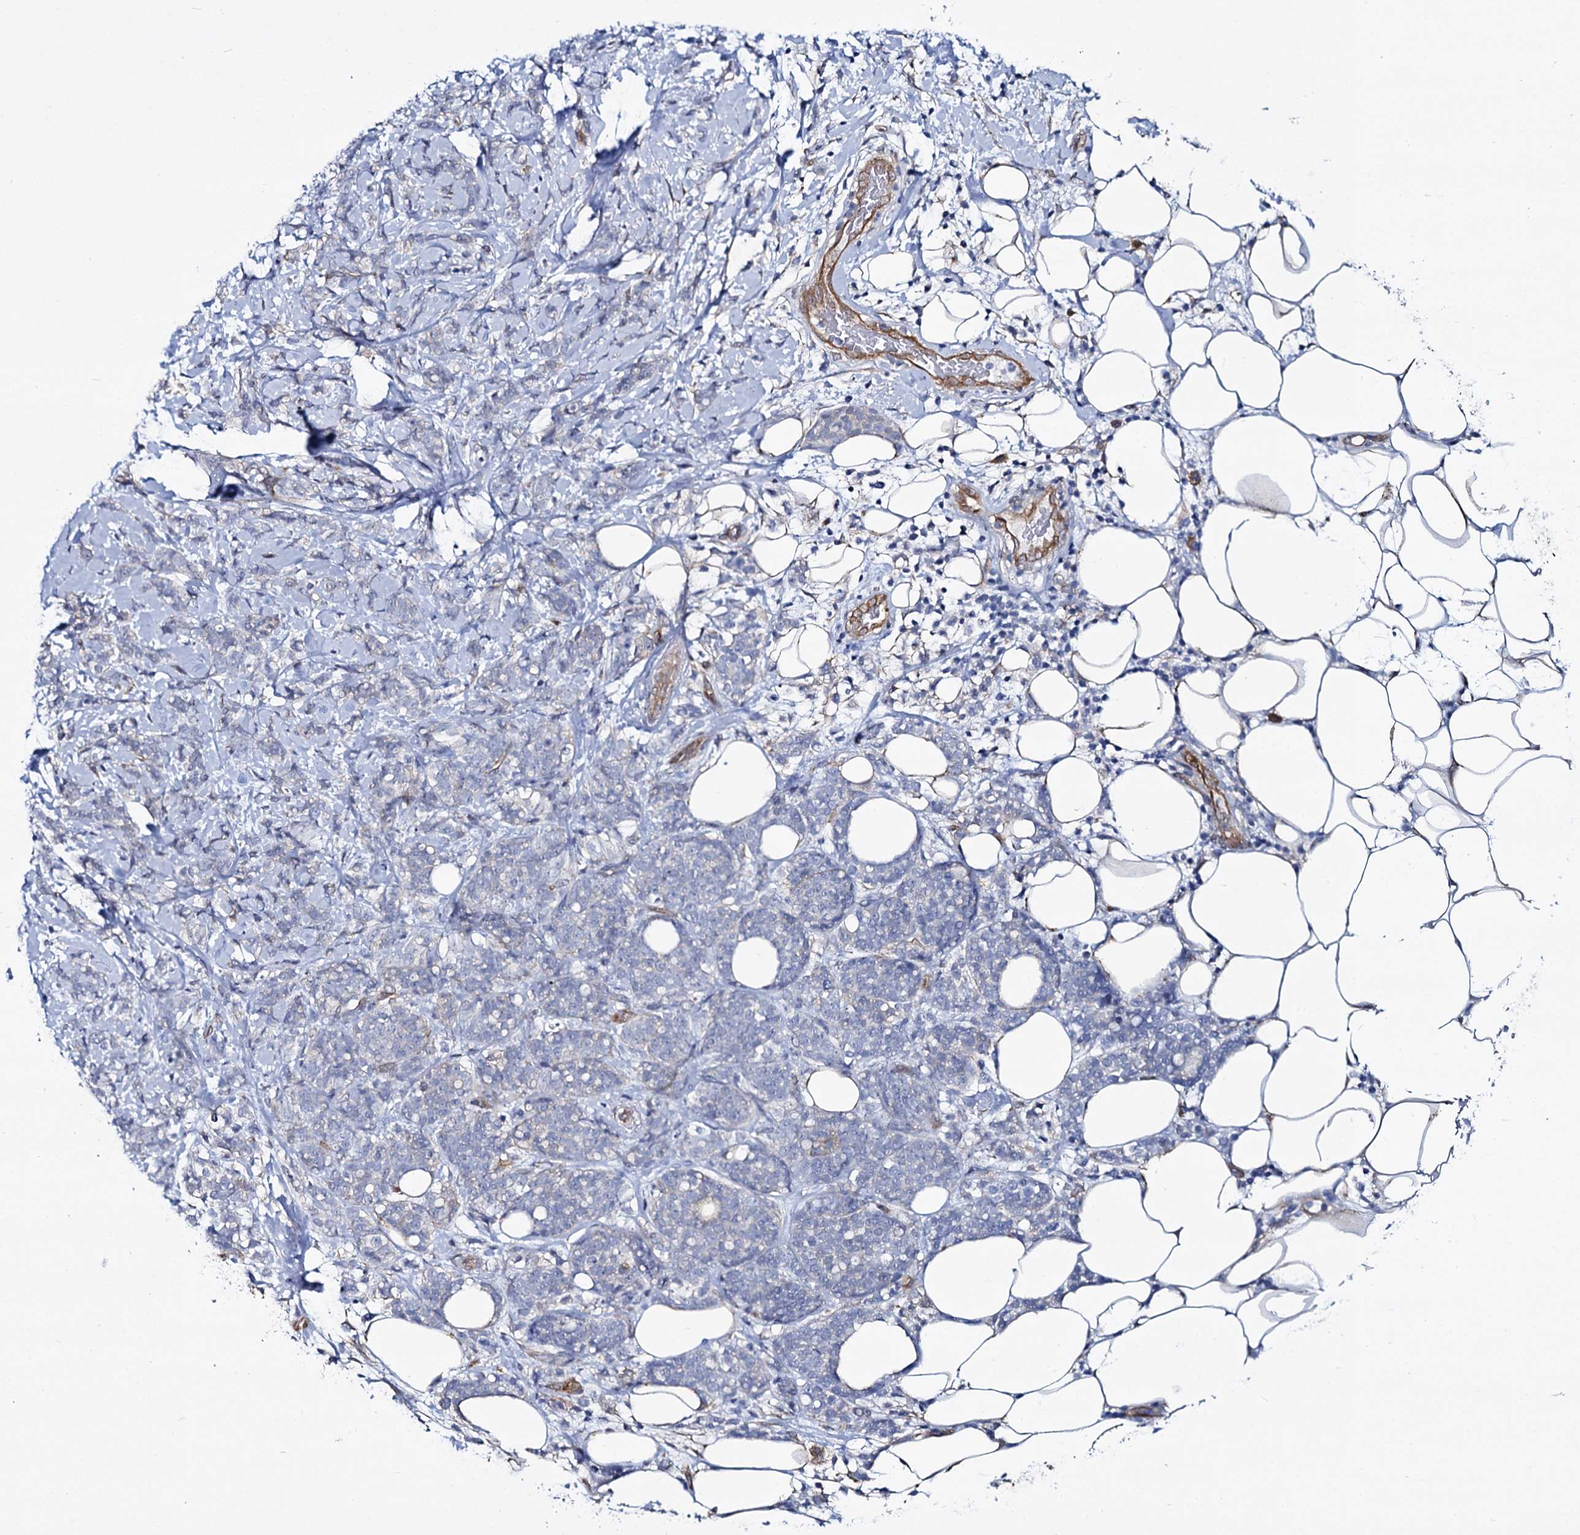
{"staining": {"intensity": "negative", "quantity": "none", "location": "none"}, "tissue": "breast cancer", "cell_type": "Tumor cells", "image_type": "cancer", "snomed": [{"axis": "morphology", "description": "Lobular carcinoma"}, {"axis": "topography", "description": "Breast"}], "caption": "A high-resolution histopathology image shows immunohistochemistry (IHC) staining of breast cancer (lobular carcinoma), which reveals no significant positivity in tumor cells. (DAB immunohistochemistry (IHC), high magnification).", "gene": "STXBP1", "patient": {"sex": "female", "age": 58}}